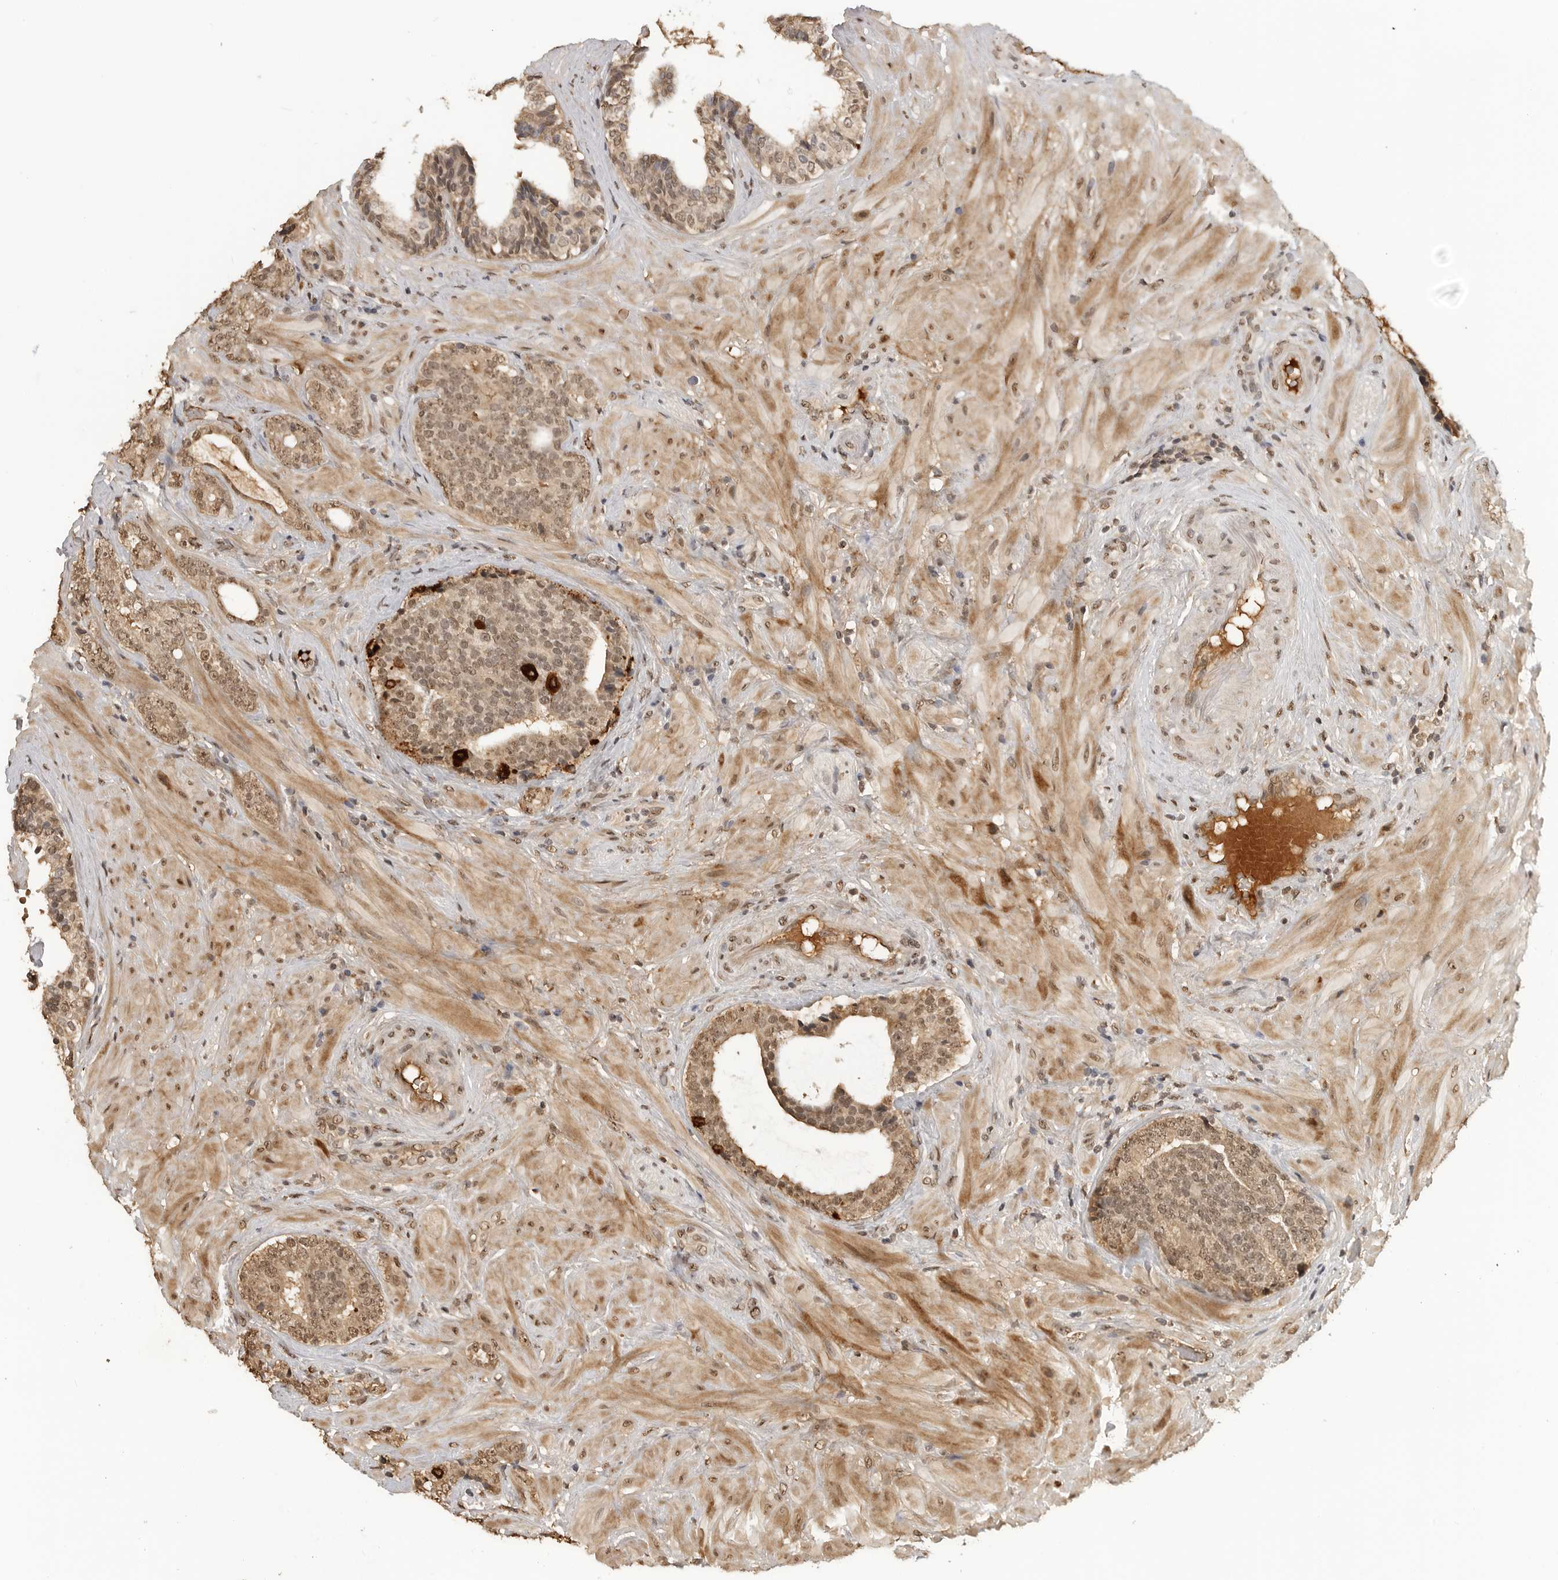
{"staining": {"intensity": "moderate", "quantity": ">75%", "location": "cytoplasmic/membranous,nuclear"}, "tissue": "prostate cancer", "cell_type": "Tumor cells", "image_type": "cancer", "snomed": [{"axis": "morphology", "description": "Adenocarcinoma, High grade"}, {"axis": "topography", "description": "Prostate"}], "caption": "A medium amount of moderate cytoplasmic/membranous and nuclear expression is seen in approximately >75% of tumor cells in prostate cancer (high-grade adenocarcinoma) tissue. (DAB = brown stain, brightfield microscopy at high magnification).", "gene": "CLOCK", "patient": {"sex": "male", "age": 56}}